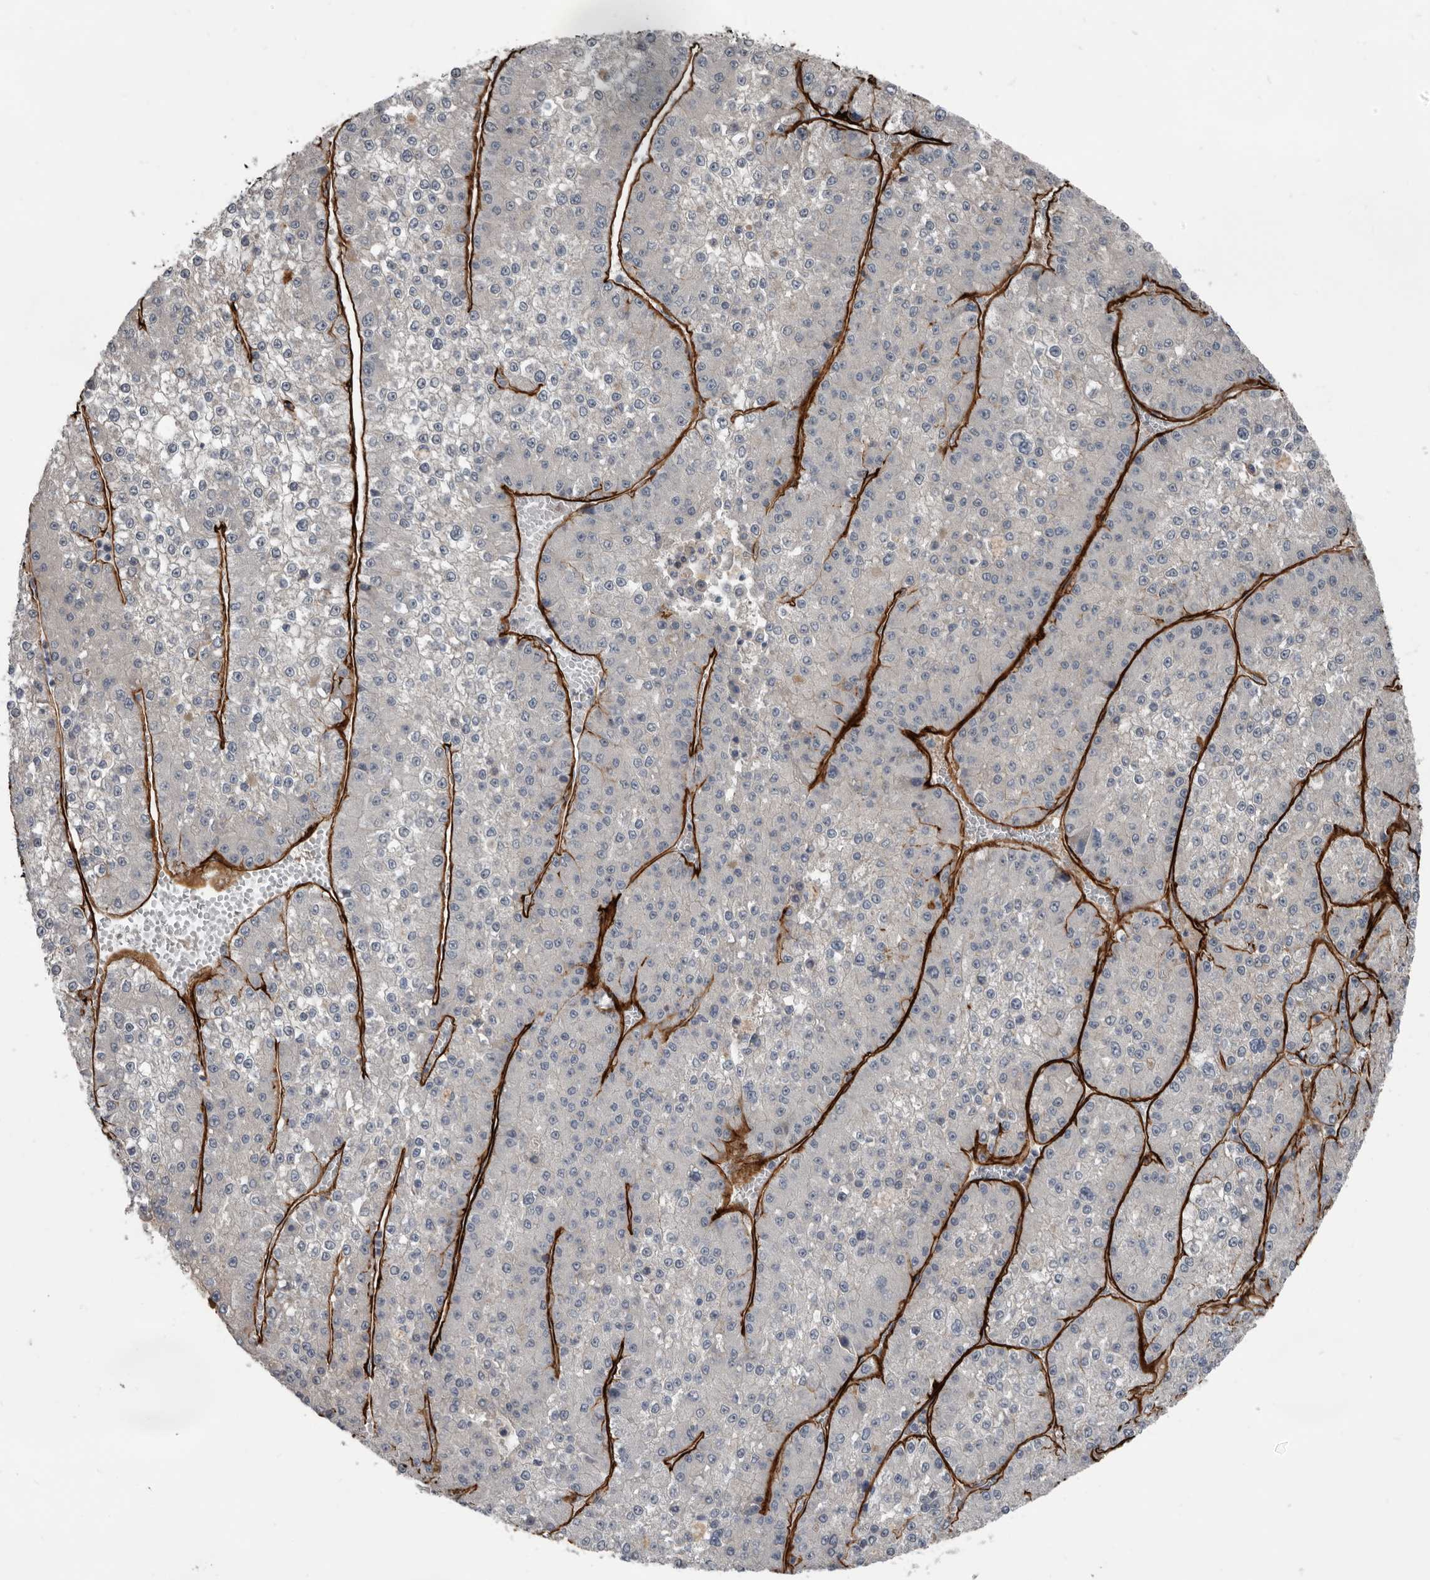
{"staining": {"intensity": "strong", "quantity": "<25%", "location": "cytoplasmic/membranous"}, "tissue": "liver cancer", "cell_type": "Tumor cells", "image_type": "cancer", "snomed": [{"axis": "morphology", "description": "Carcinoma, Hepatocellular, NOS"}, {"axis": "topography", "description": "Liver"}], "caption": "Immunohistochemical staining of human liver hepatocellular carcinoma displays strong cytoplasmic/membranous protein expression in approximately <25% of tumor cells.", "gene": "C1orf216", "patient": {"sex": "female", "age": 73}}